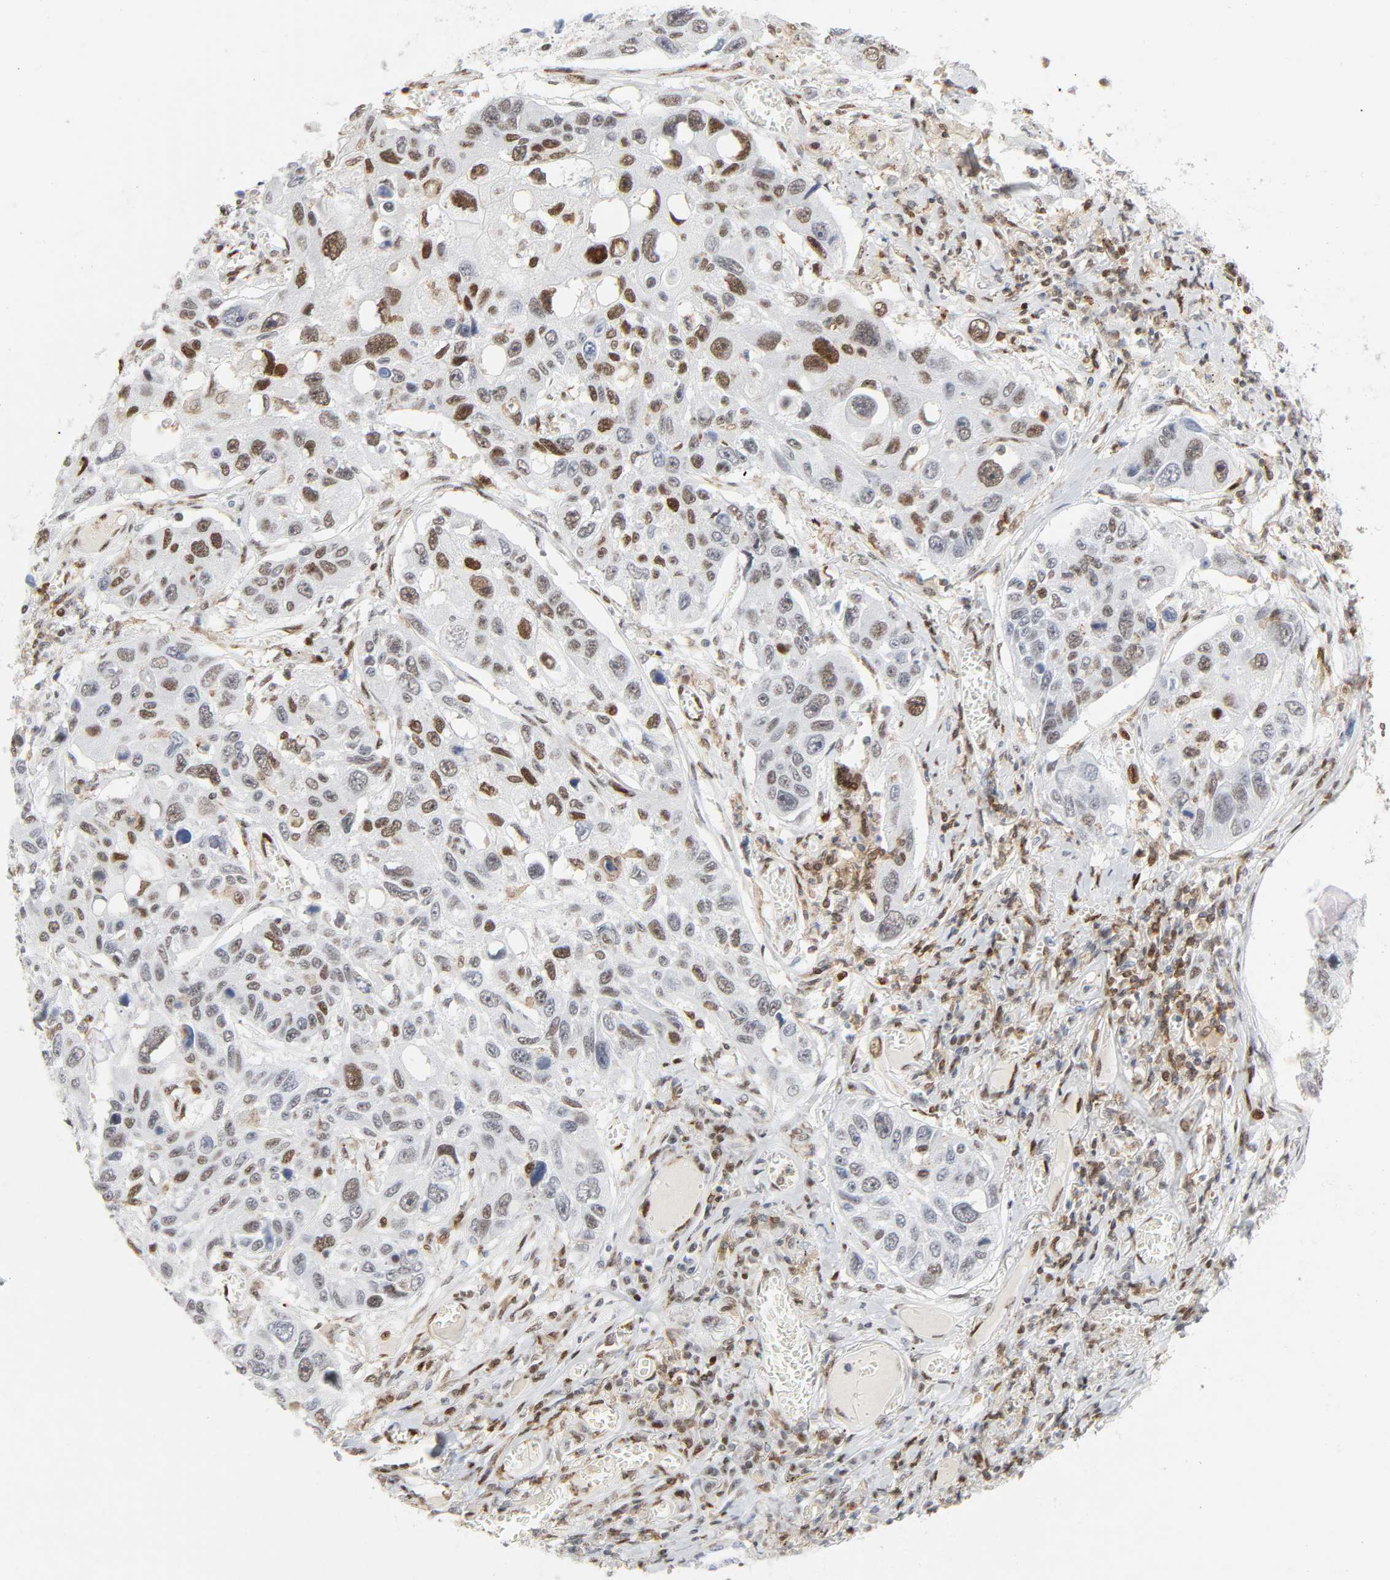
{"staining": {"intensity": "moderate", "quantity": "25%-75%", "location": "nuclear"}, "tissue": "lung cancer", "cell_type": "Tumor cells", "image_type": "cancer", "snomed": [{"axis": "morphology", "description": "Squamous cell carcinoma, NOS"}, {"axis": "topography", "description": "Lung"}], "caption": "Brown immunohistochemical staining in human squamous cell carcinoma (lung) exhibits moderate nuclear expression in about 25%-75% of tumor cells. The protein of interest is shown in brown color, while the nuclei are stained blue.", "gene": "WAS", "patient": {"sex": "male", "age": 71}}